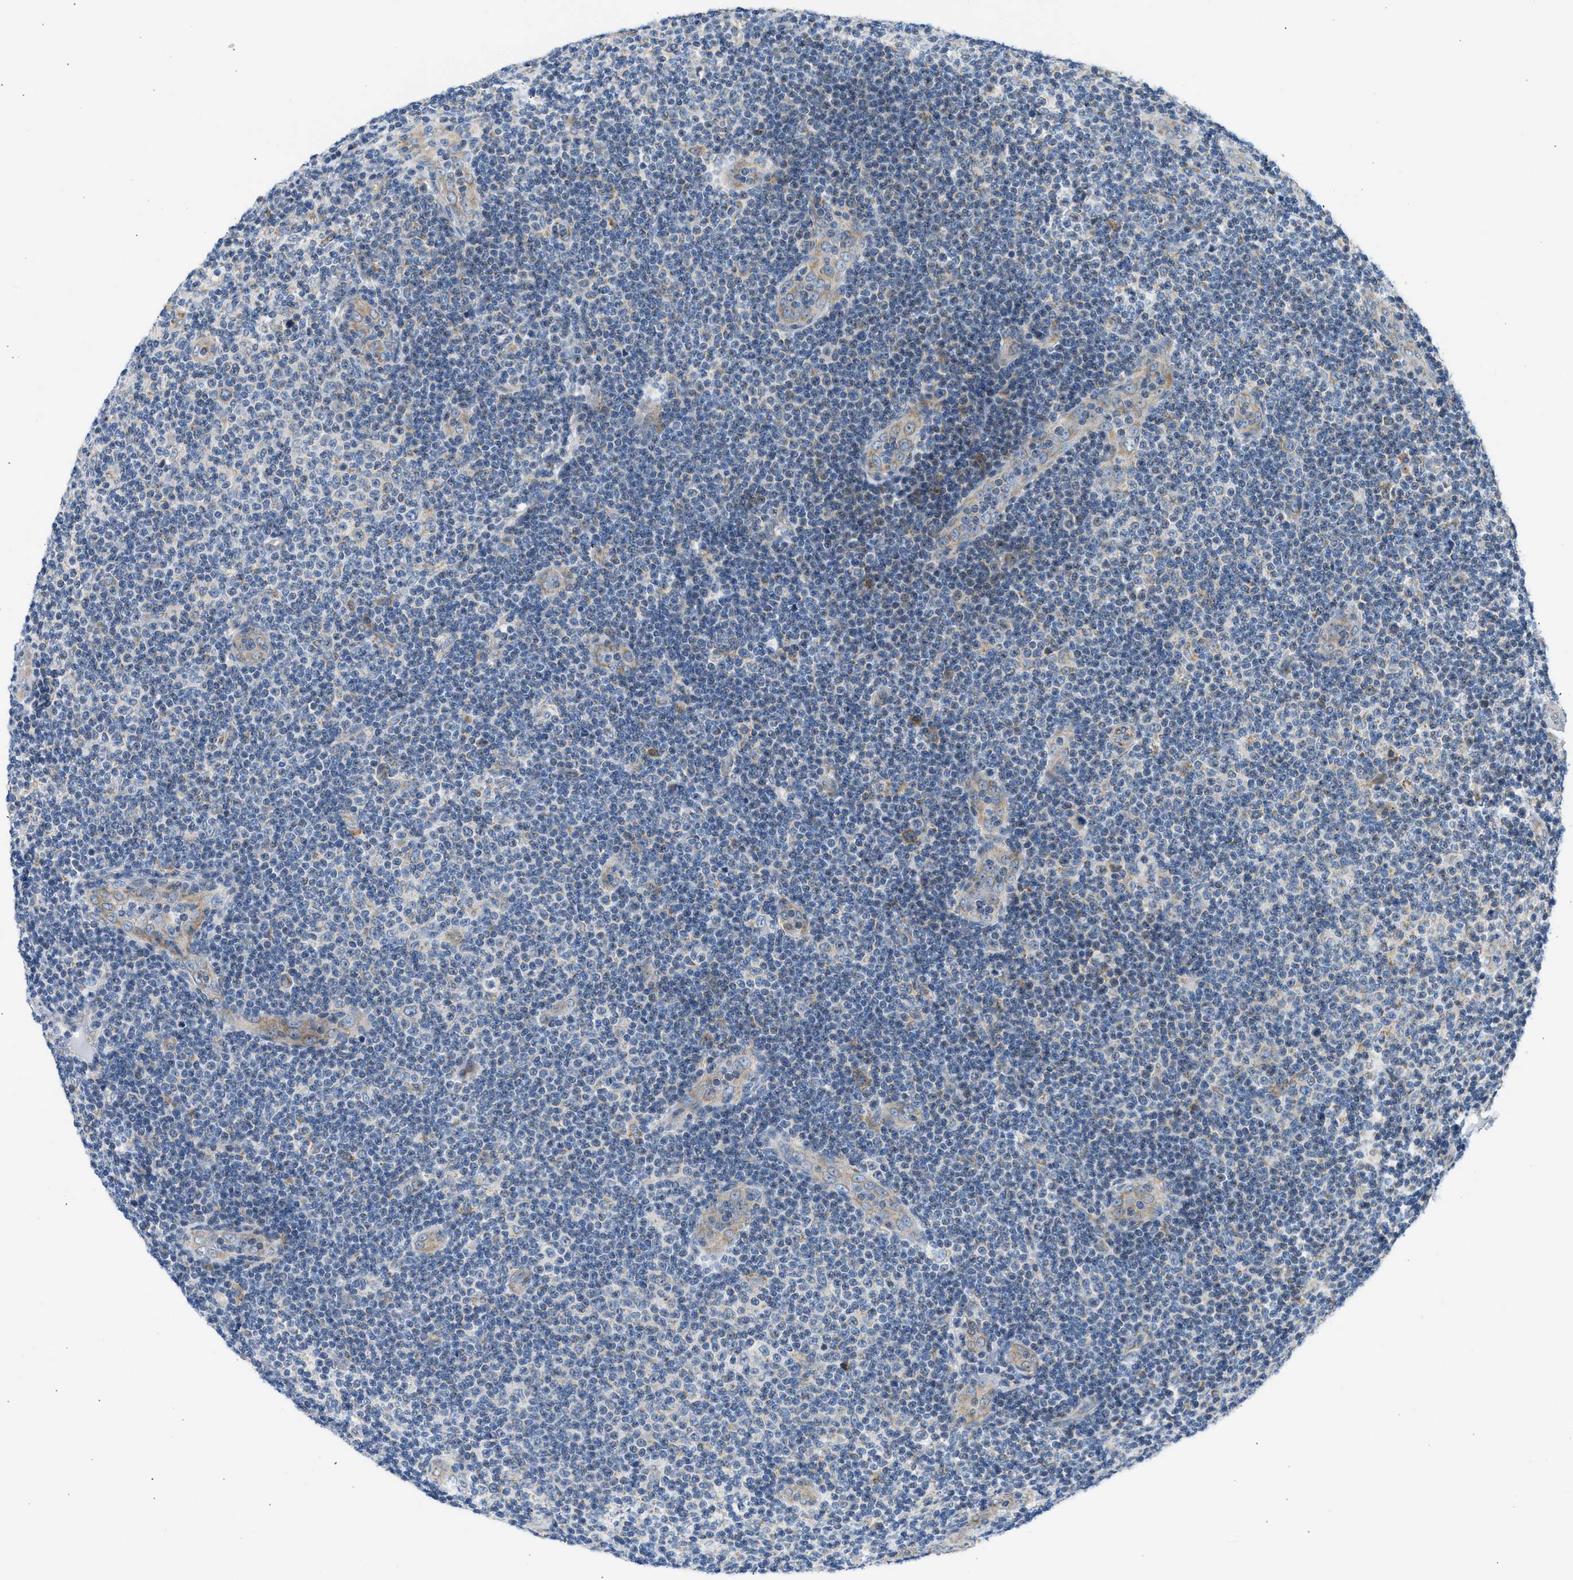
{"staining": {"intensity": "weak", "quantity": "<25%", "location": "cytoplasmic/membranous"}, "tissue": "lymphoma", "cell_type": "Tumor cells", "image_type": "cancer", "snomed": [{"axis": "morphology", "description": "Malignant lymphoma, non-Hodgkin's type, Low grade"}, {"axis": "topography", "description": "Lymph node"}], "caption": "A high-resolution photomicrograph shows immunohistochemistry staining of low-grade malignant lymphoma, non-Hodgkin's type, which shows no significant expression in tumor cells. (DAB immunohistochemistry (IHC) with hematoxylin counter stain).", "gene": "CAMKK2", "patient": {"sex": "male", "age": 83}}